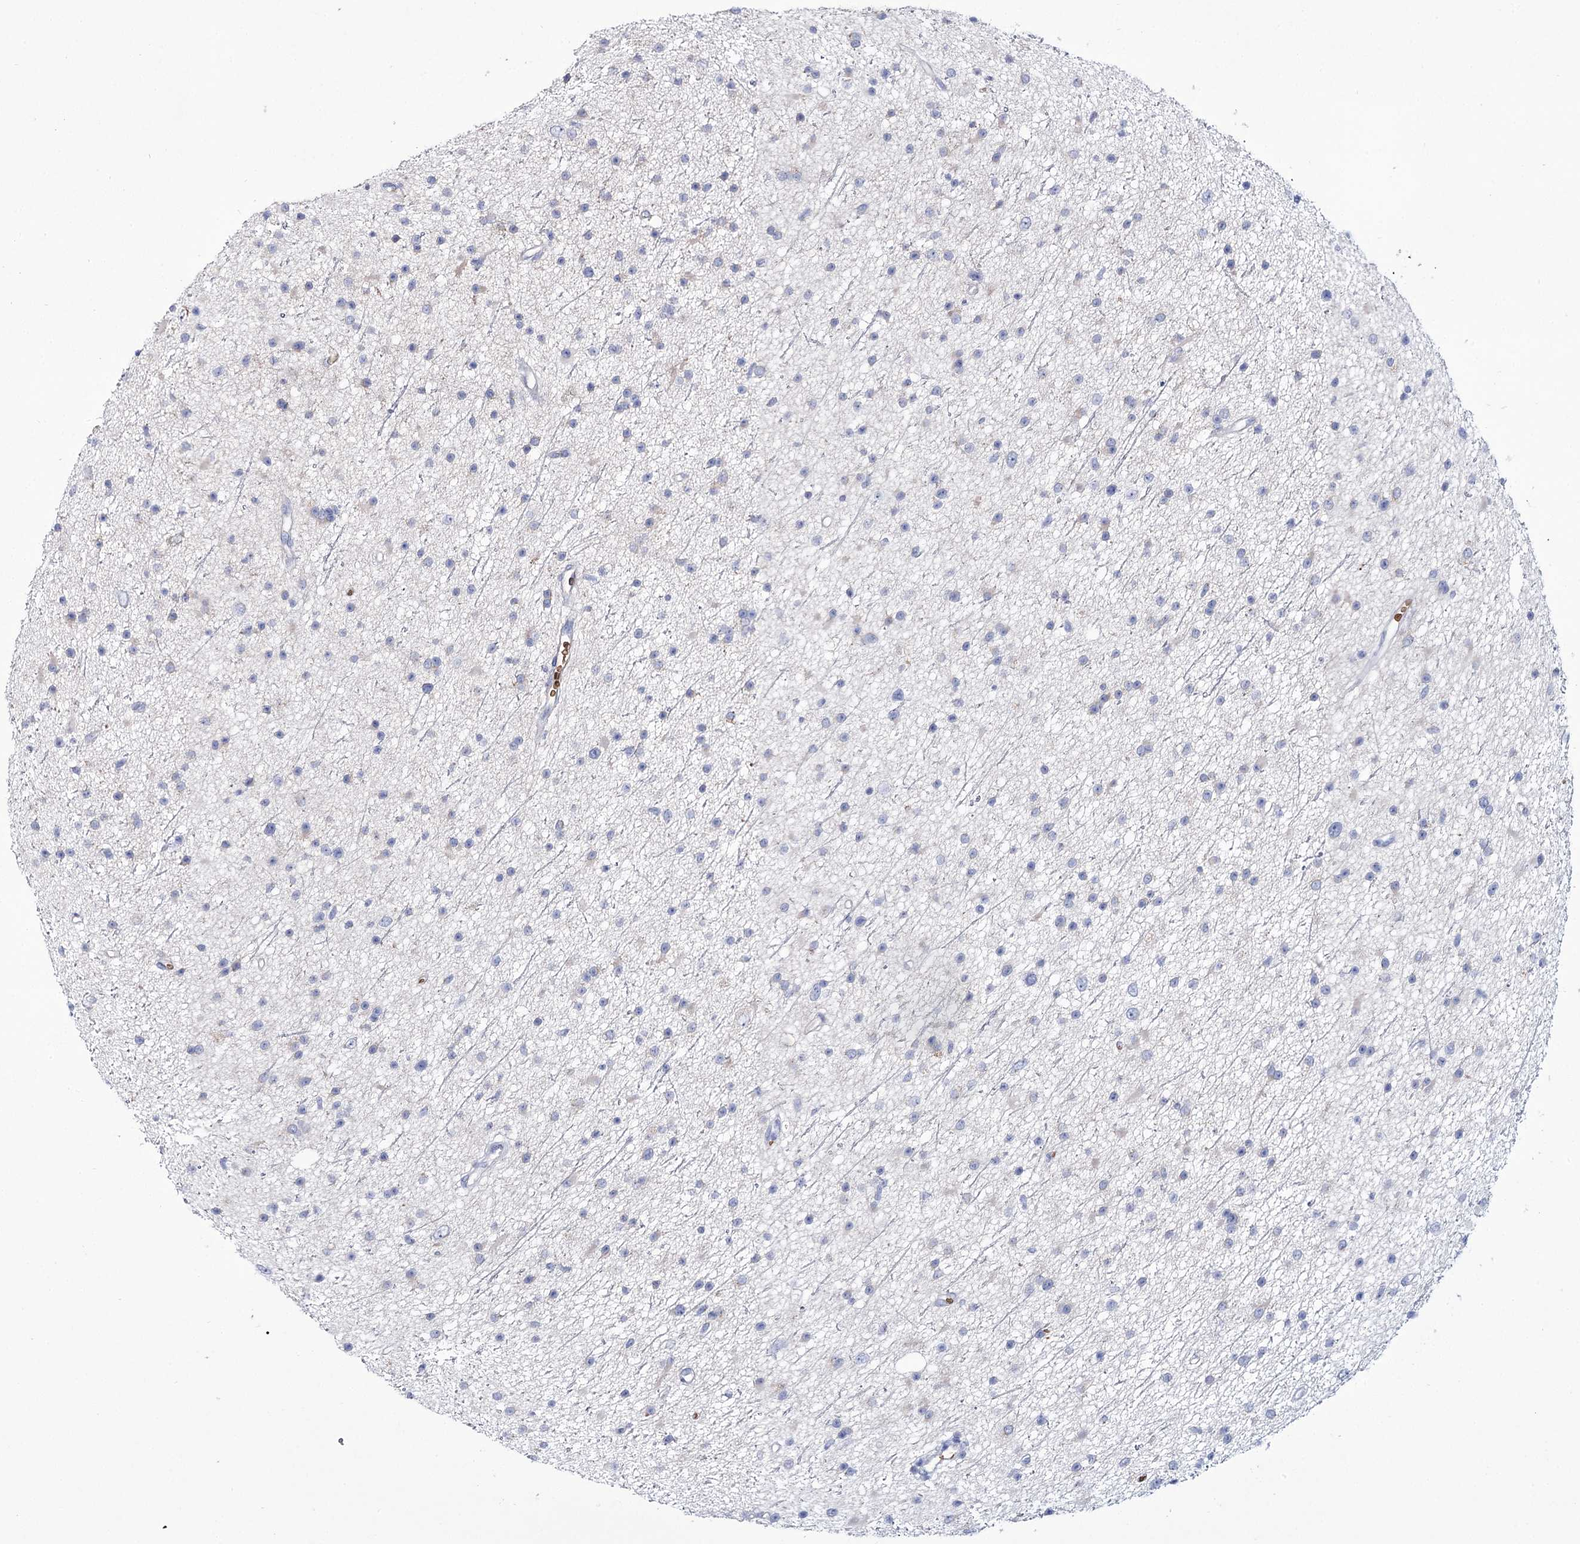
{"staining": {"intensity": "negative", "quantity": "none", "location": "none"}, "tissue": "glioma", "cell_type": "Tumor cells", "image_type": "cancer", "snomed": [{"axis": "morphology", "description": "Glioma, malignant, Low grade"}, {"axis": "topography", "description": "Cerebral cortex"}], "caption": "Human malignant glioma (low-grade) stained for a protein using immunohistochemistry displays no staining in tumor cells.", "gene": "GBF1", "patient": {"sex": "female", "age": 39}}